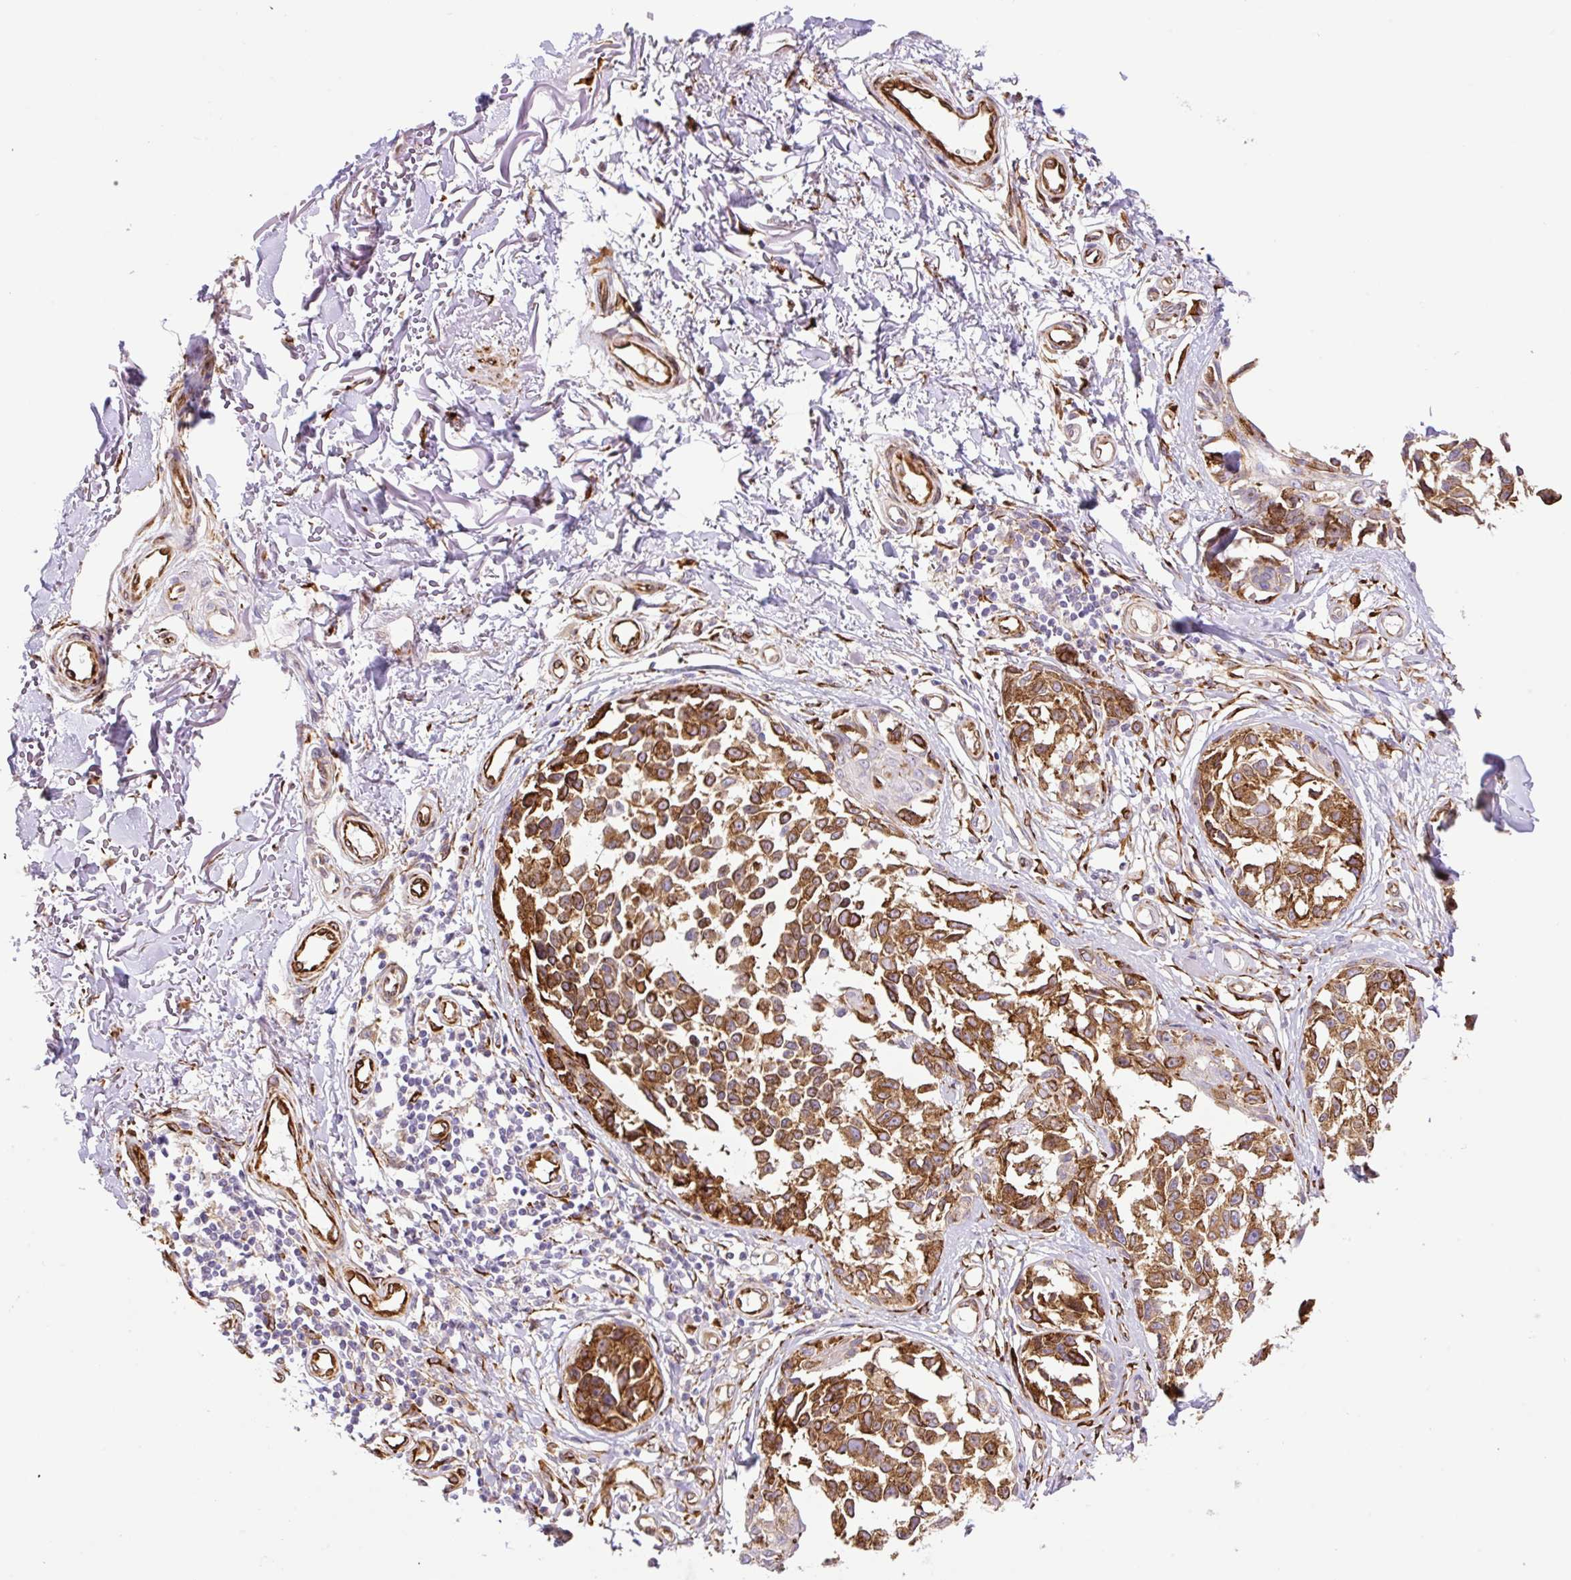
{"staining": {"intensity": "moderate", "quantity": ">75%", "location": "cytoplasmic/membranous"}, "tissue": "melanoma", "cell_type": "Tumor cells", "image_type": "cancer", "snomed": [{"axis": "morphology", "description": "Malignant melanoma, NOS"}, {"axis": "topography", "description": "Skin"}], "caption": "Immunohistochemistry (IHC) micrograph of melanoma stained for a protein (brown), which reveals medium levels of moderate cytoplasmic/membranous positivity in approximately >75% of tumor cells.", "gene": "RAB30", "patient": {"sex": "male", "age": 73}}